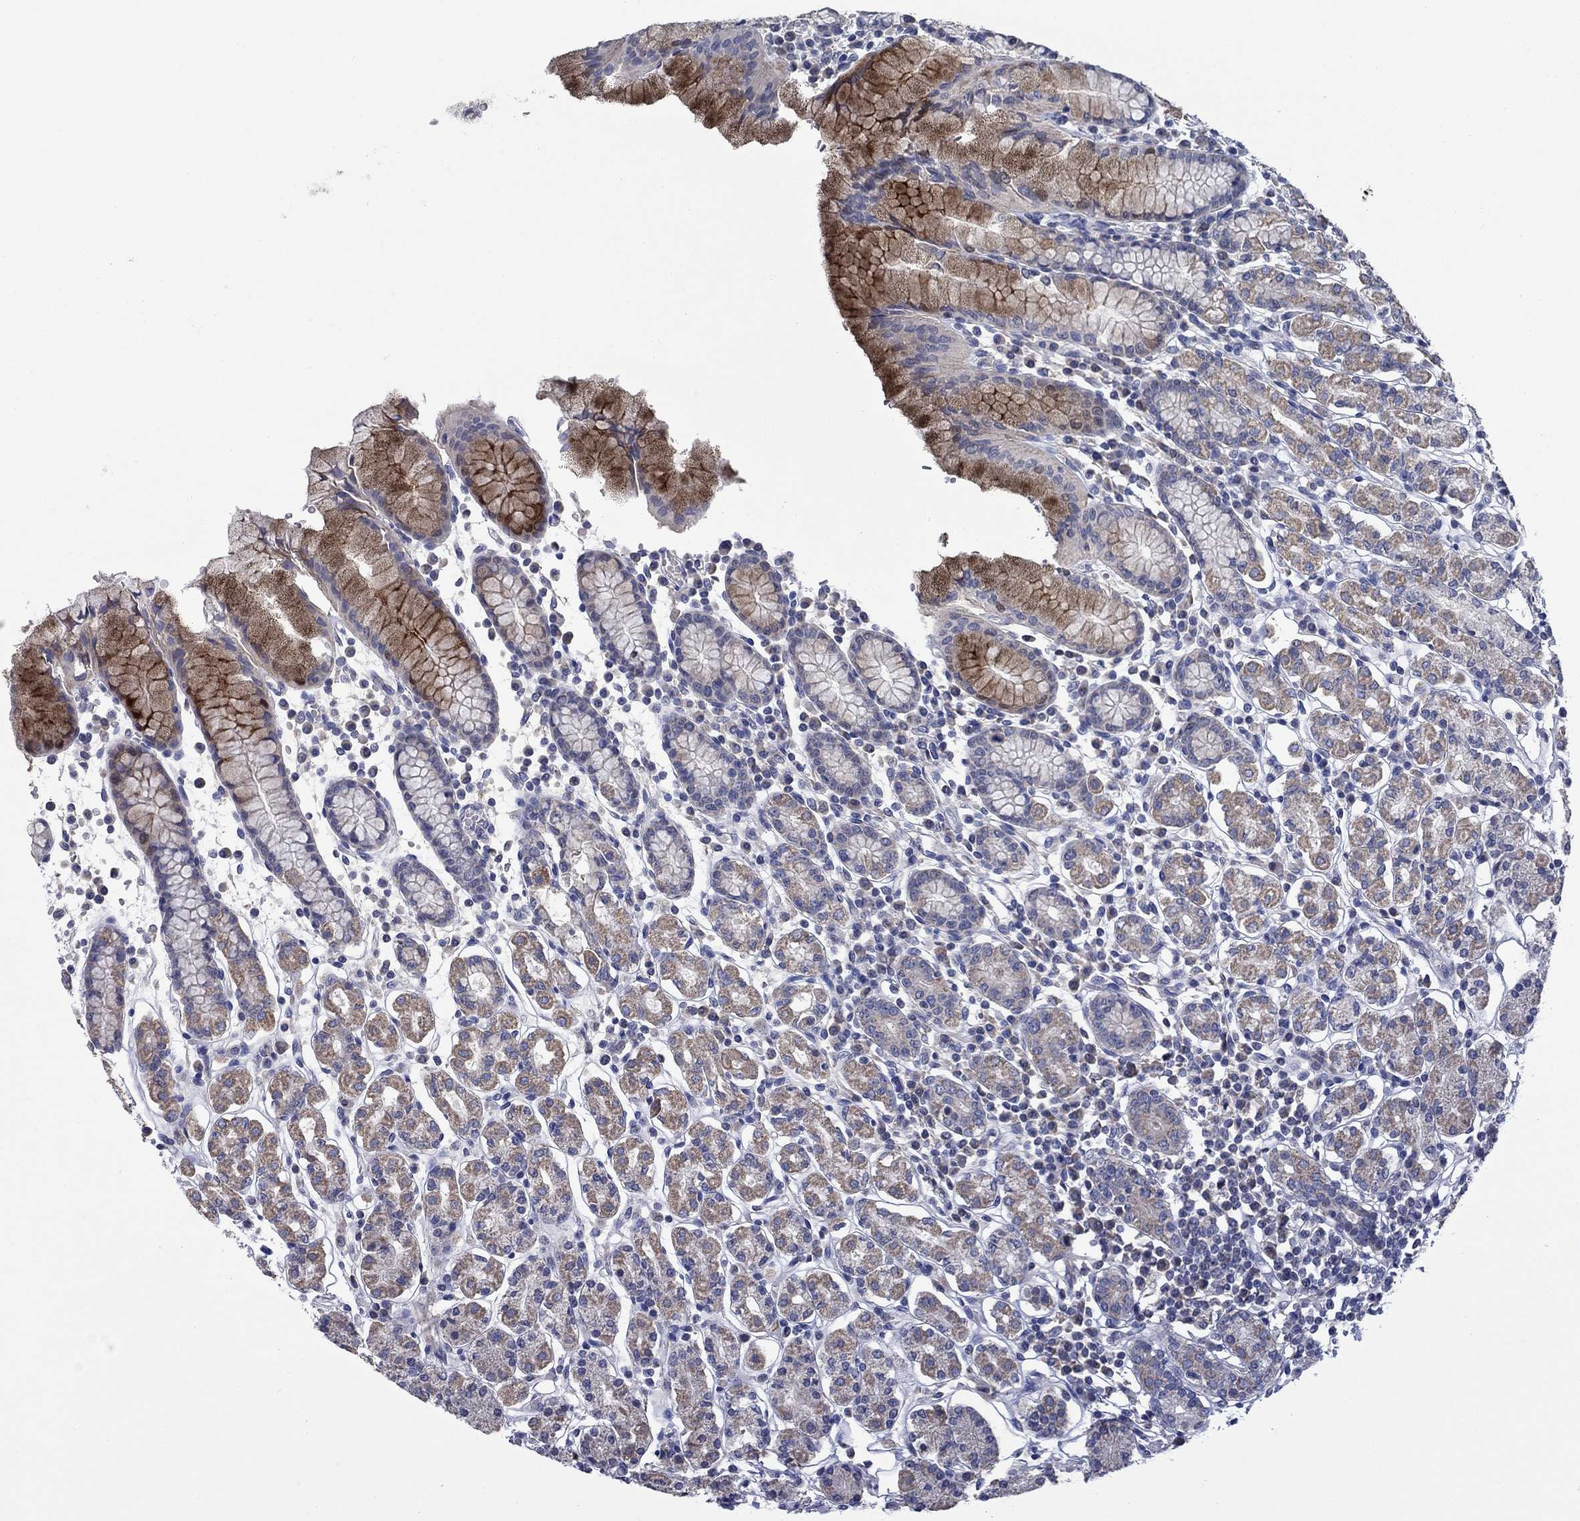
{"staining": {"intensity": "weak", "quantity": "<25%", "location": "cytoplasmic/membranous"}, "tissue": "stomach", "cell_type": "Glandular cells", "image_type": "normal", "snomed": [{"axis": "morphology", "description": "Normal tissue, NOS"}, {"axis": "topography", "description": "Stomach, upper"}, {"axis": "topography", "description": "Stomach"}], "caption": "High power microscopy photomicrograph of an IHC histopathology image of normal stomach, revealing no significant positivity in glandular cells.", "gene": "FRK", "patient": {"sex": "male", "age": 62}}